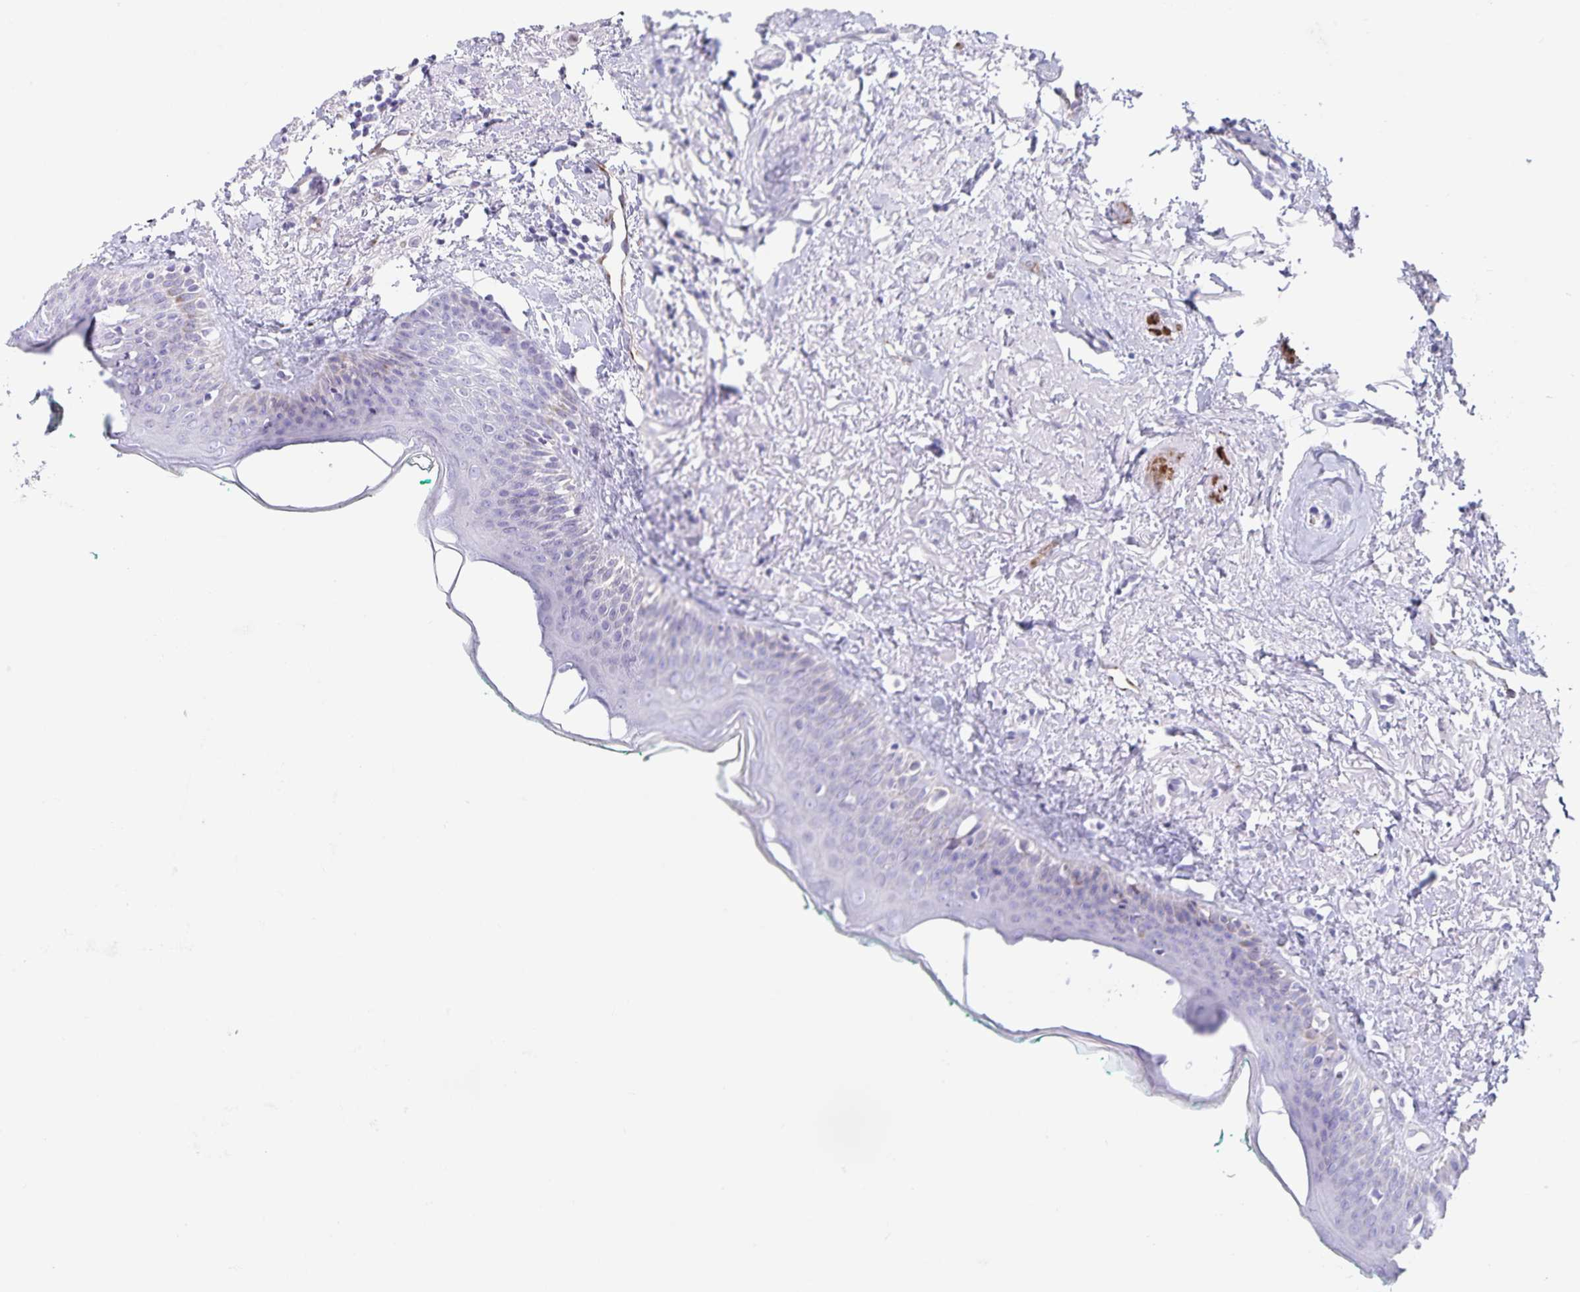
{"staining": {"intensity": "negative", "quantity": "none", "location": "none"}, "tissue": "oral mucosa", "cell_type": "Squamous epithelial cells", "image_type": "normal", "snomed": [{"axis": "morphology", "description": "Normal tissue, NOS"}, {"axis": "topography", "description": "Oral tissue"}], "caption": "Immunohistochemistry (IHC) micrograph of unremarkable oral mucosa: oral mucosa stained with DAB (3,3'-diaminobenzidine) displays no significant protein staining in squamous epithelial cells.", "gene": "SYNM", "patient": {"sex": "female", "age": 70}}